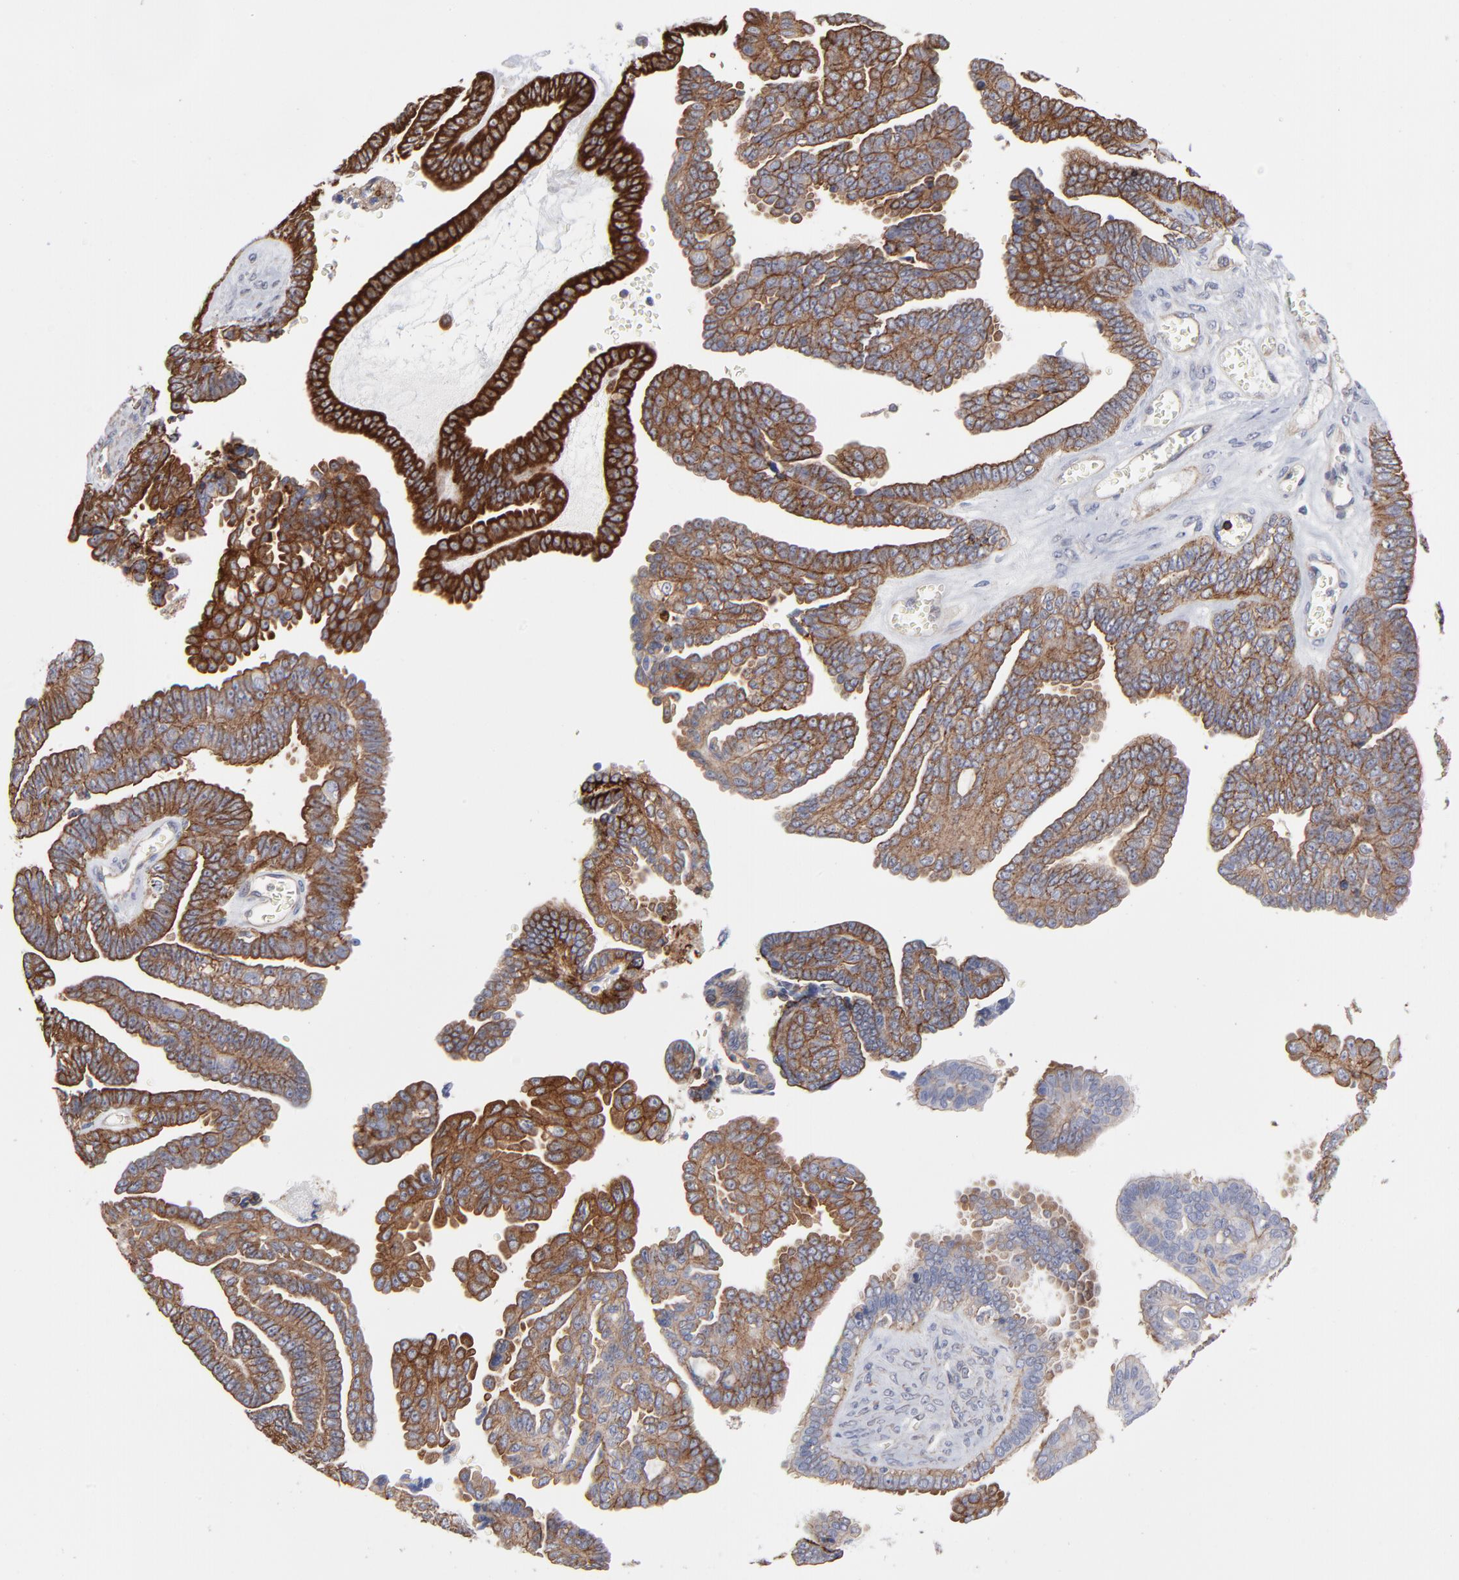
{"staining": {"intensity": "strong", "quantity": ">75%", "location": "cytoplasmic/membranous"}, "tissue": "ovarian cancer", "cell_type": "Tumor cells", "image_type": "cancer", "snomed": [{"axis": "morphology", "description": "Cystadenocarcinoma, serous, NOS"}, {"axis": "topography", "description": "Ovary"}], "caption": "Brown immunohistochemical staining in human ovarian cancer (serous cystadenocarcinoma) demonstrates strong cytoplasmic/membranous staining in about >75% of tumor cells. The protein is shown in brown color, while the nuclei are stained blue.", "gene": "PXN", "patient": {"sex": "female", "age": 71}}